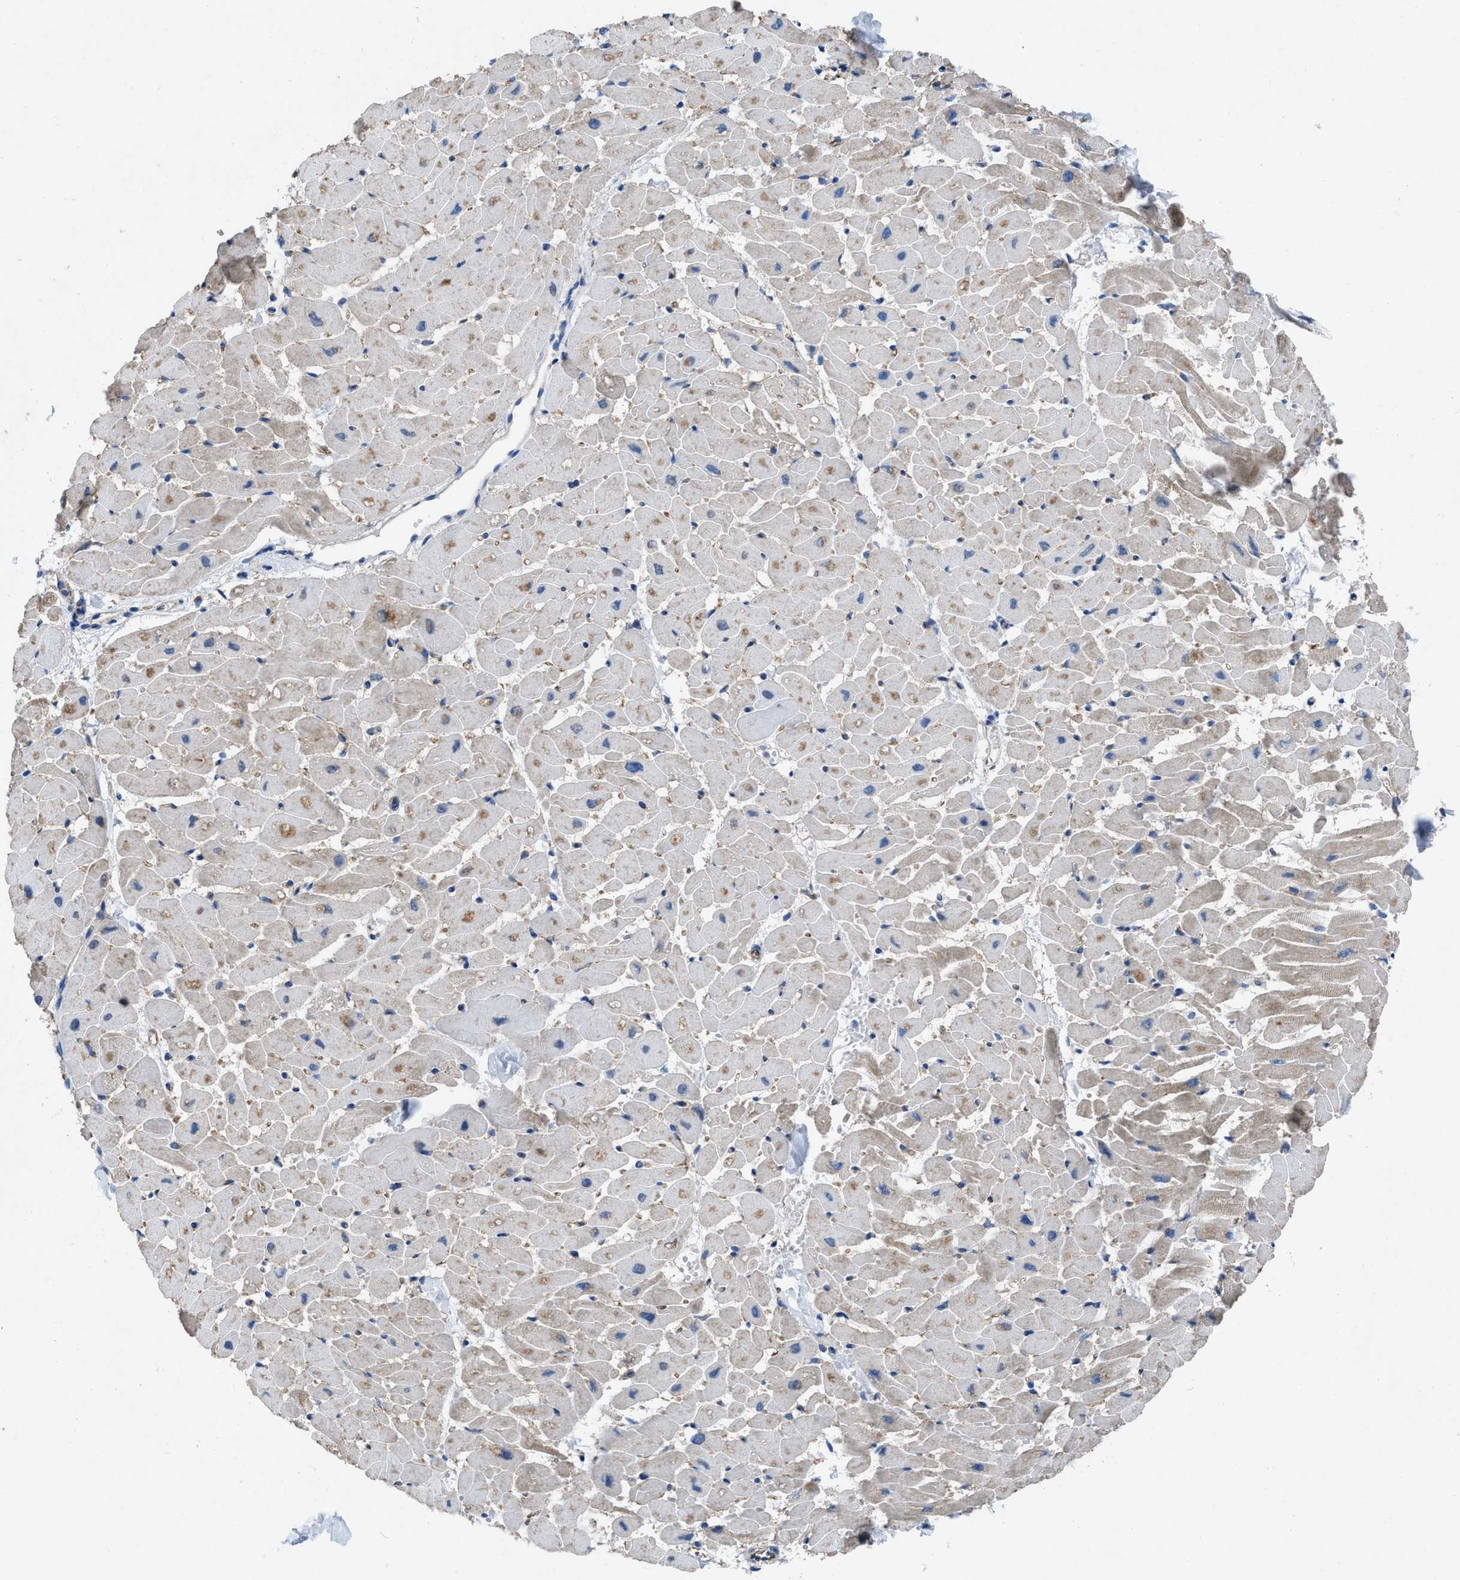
{"staining": {"intensity": "weak", "quantity": ">75%", "location": "cytoplasmic/membranous"}, "tissue": "heart muscle", "cell_type": "Cardiomyocytes", "image_type": "normal", "snomed": [{"axis": "morphology", "description": "Normal tissue, NOS"}, {"axis": "topography", "description": "Heart"}], "caption": "This is an image of IHC staining of unremarkable heart muscle, which shows weak staining in the cytoplasmic/membranous of cardiomyocytes.", "gene": "DOLPP1", "patient": {"sex": "female", "age": 19}}